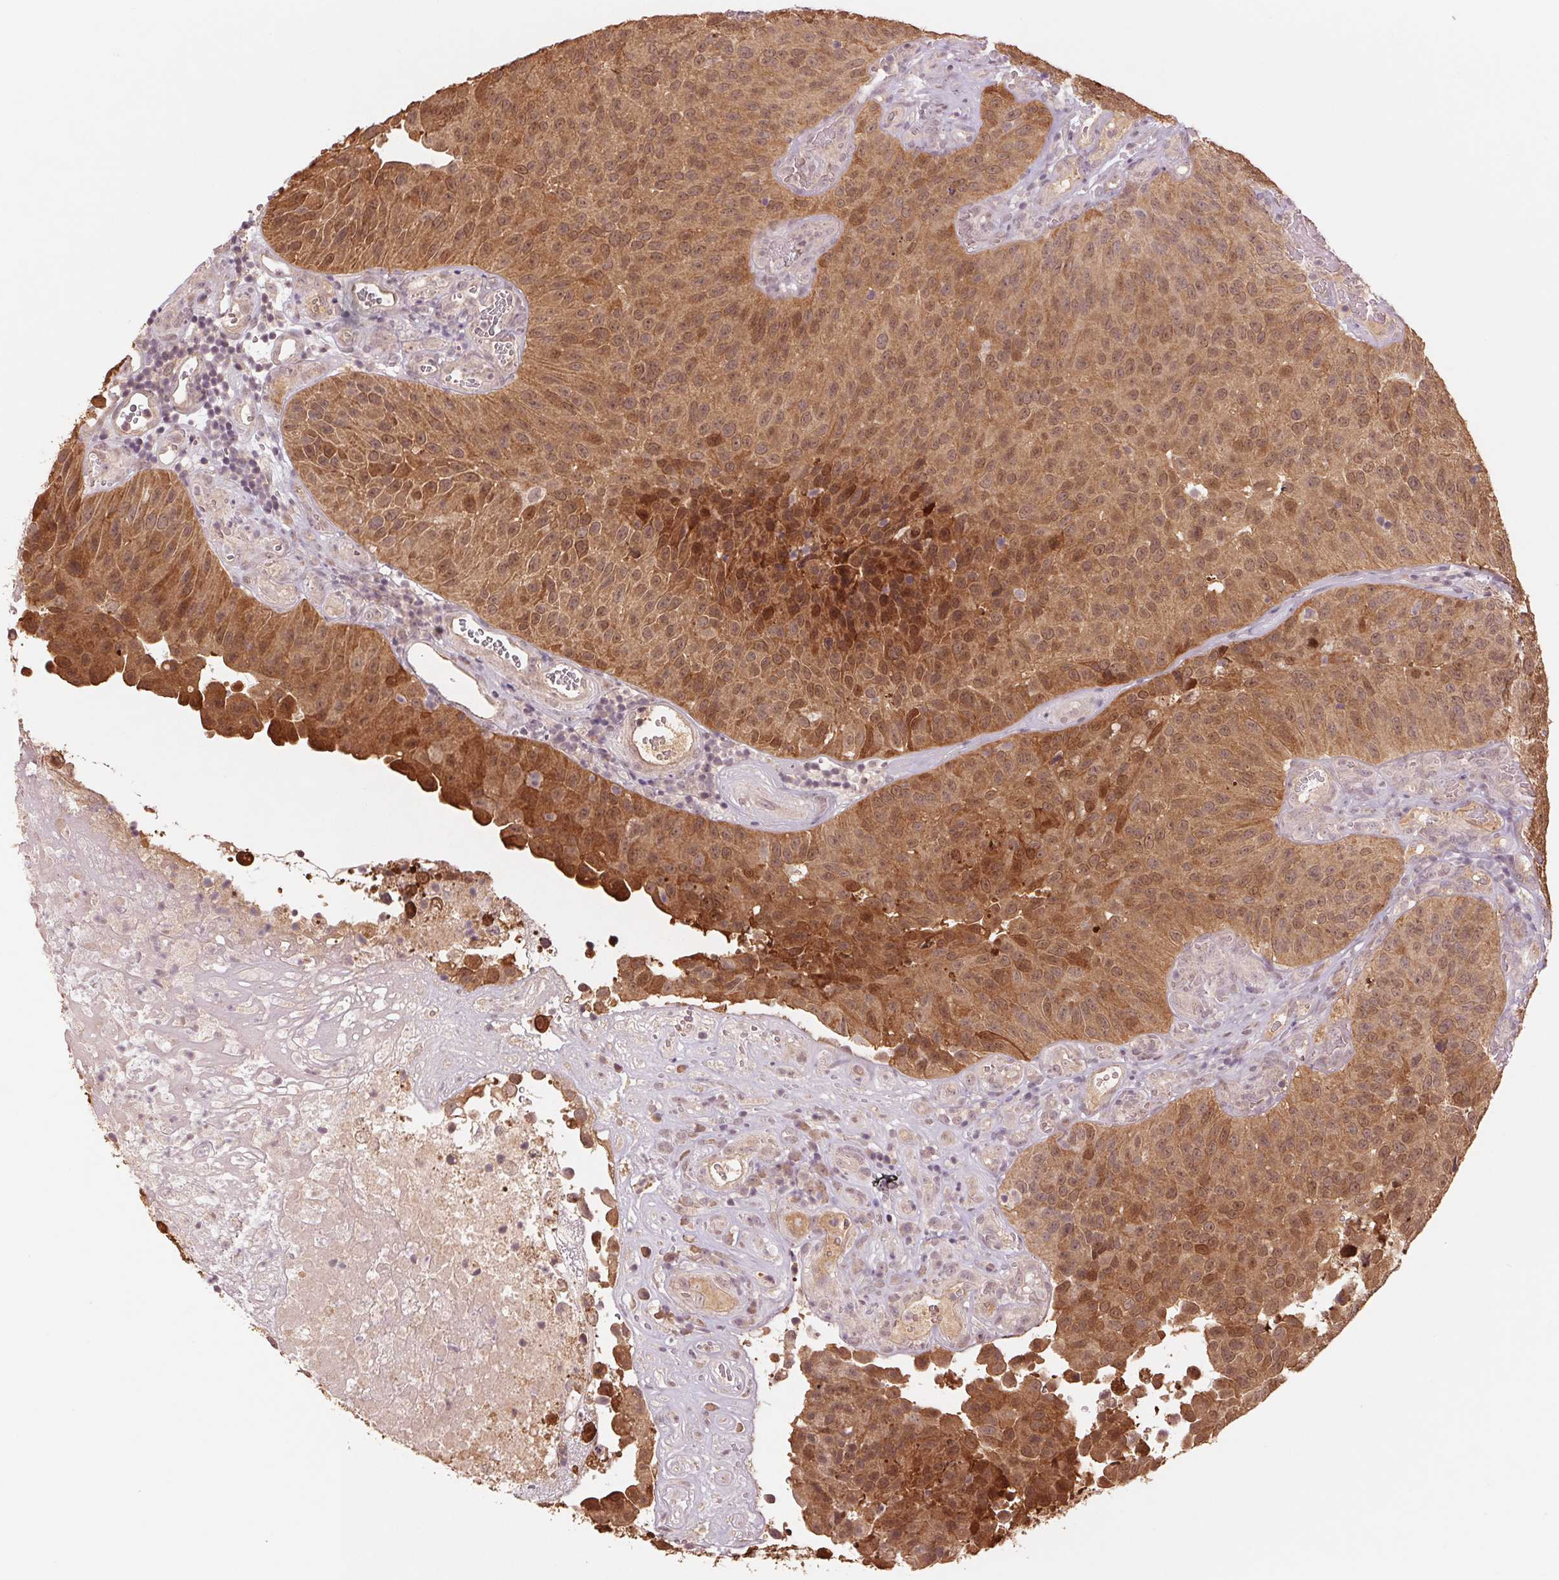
{"staining": {"intensity": "strong", "quantity": ">75%", "location": "cytoplasmic/membranous"}, "tissue": "urothelial cancer", "cell_type": "Tumor cells", "image_type": "cancer", "snomed": [{"axis": "morphology", "description": "Urothelial carcinoma, Low grade"}, {"axis": "topography", "description": "Urinary bladder"}], "caption": "Protein expression analysis of low-grade urothelial carcinoma reveals strong cytoplasmic/membranous expression in about >75% of tumor cells.", "gene": "PPIA", "patient": {"sex": "male", "age": 76}}